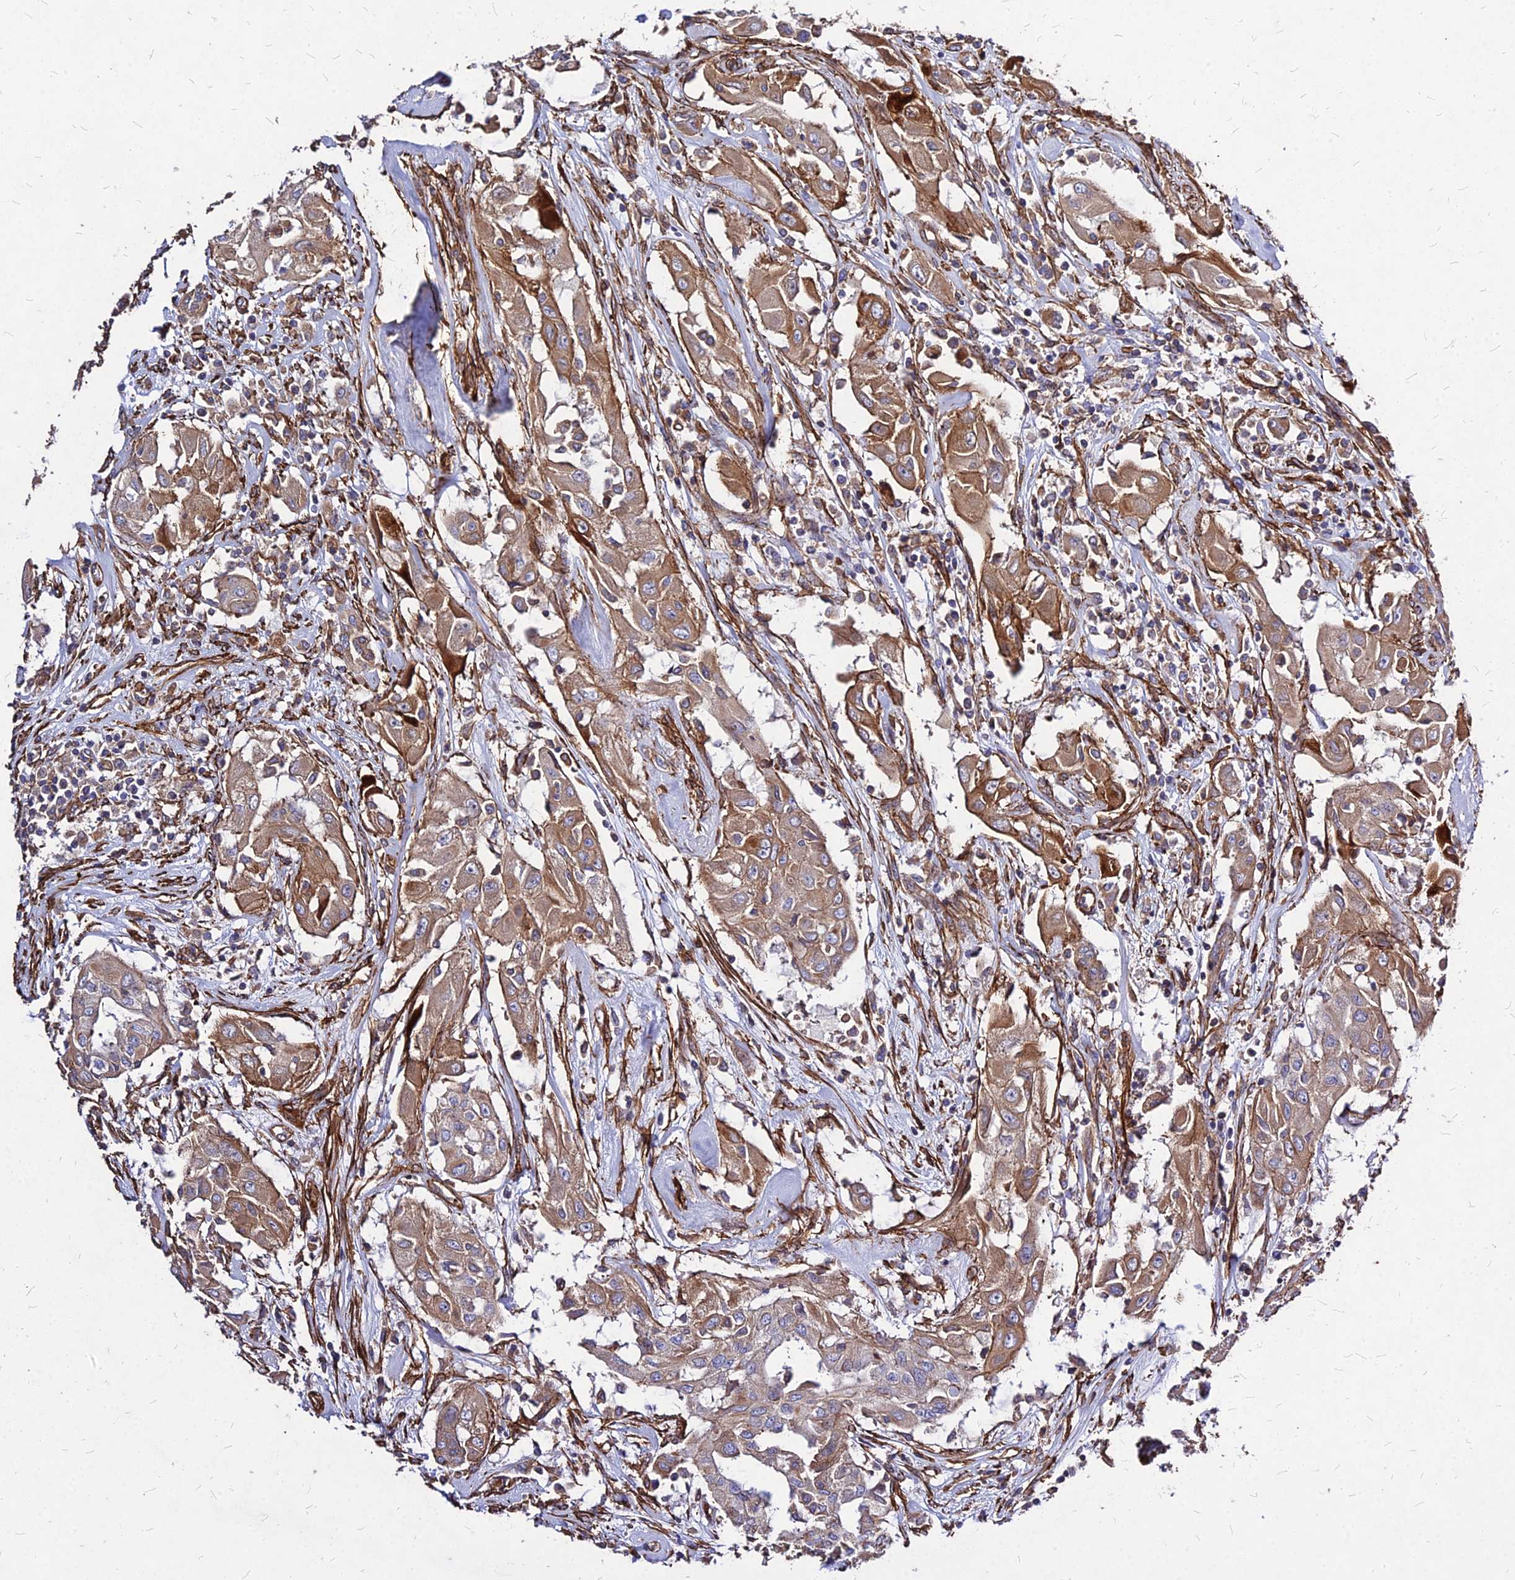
{"staining": {"intensity": "moderate", "quantity": ">75%", "location": "cytoplasmic/membranous"}, "tissue": "thyroid cancer", "cell_type": "Tumor cells", "image_type": "cancer", "snomed": [{"axis": "morphology", "description": "Papillary adenocarcinoma, NOS"}, {"axis": "topography", "description": "Thyroid gland"}], "caption": "Brown immunohistochemical staining in thyroid papillary adenocarcinoma shows moderate cytoplasmic/membranous expression in approximately >75% of tumor cells. The protein is shown in brown color, while the nuclei are stained blue.", "gene": "EFCC1", "patient": {"sex": "female", "age": 59}}